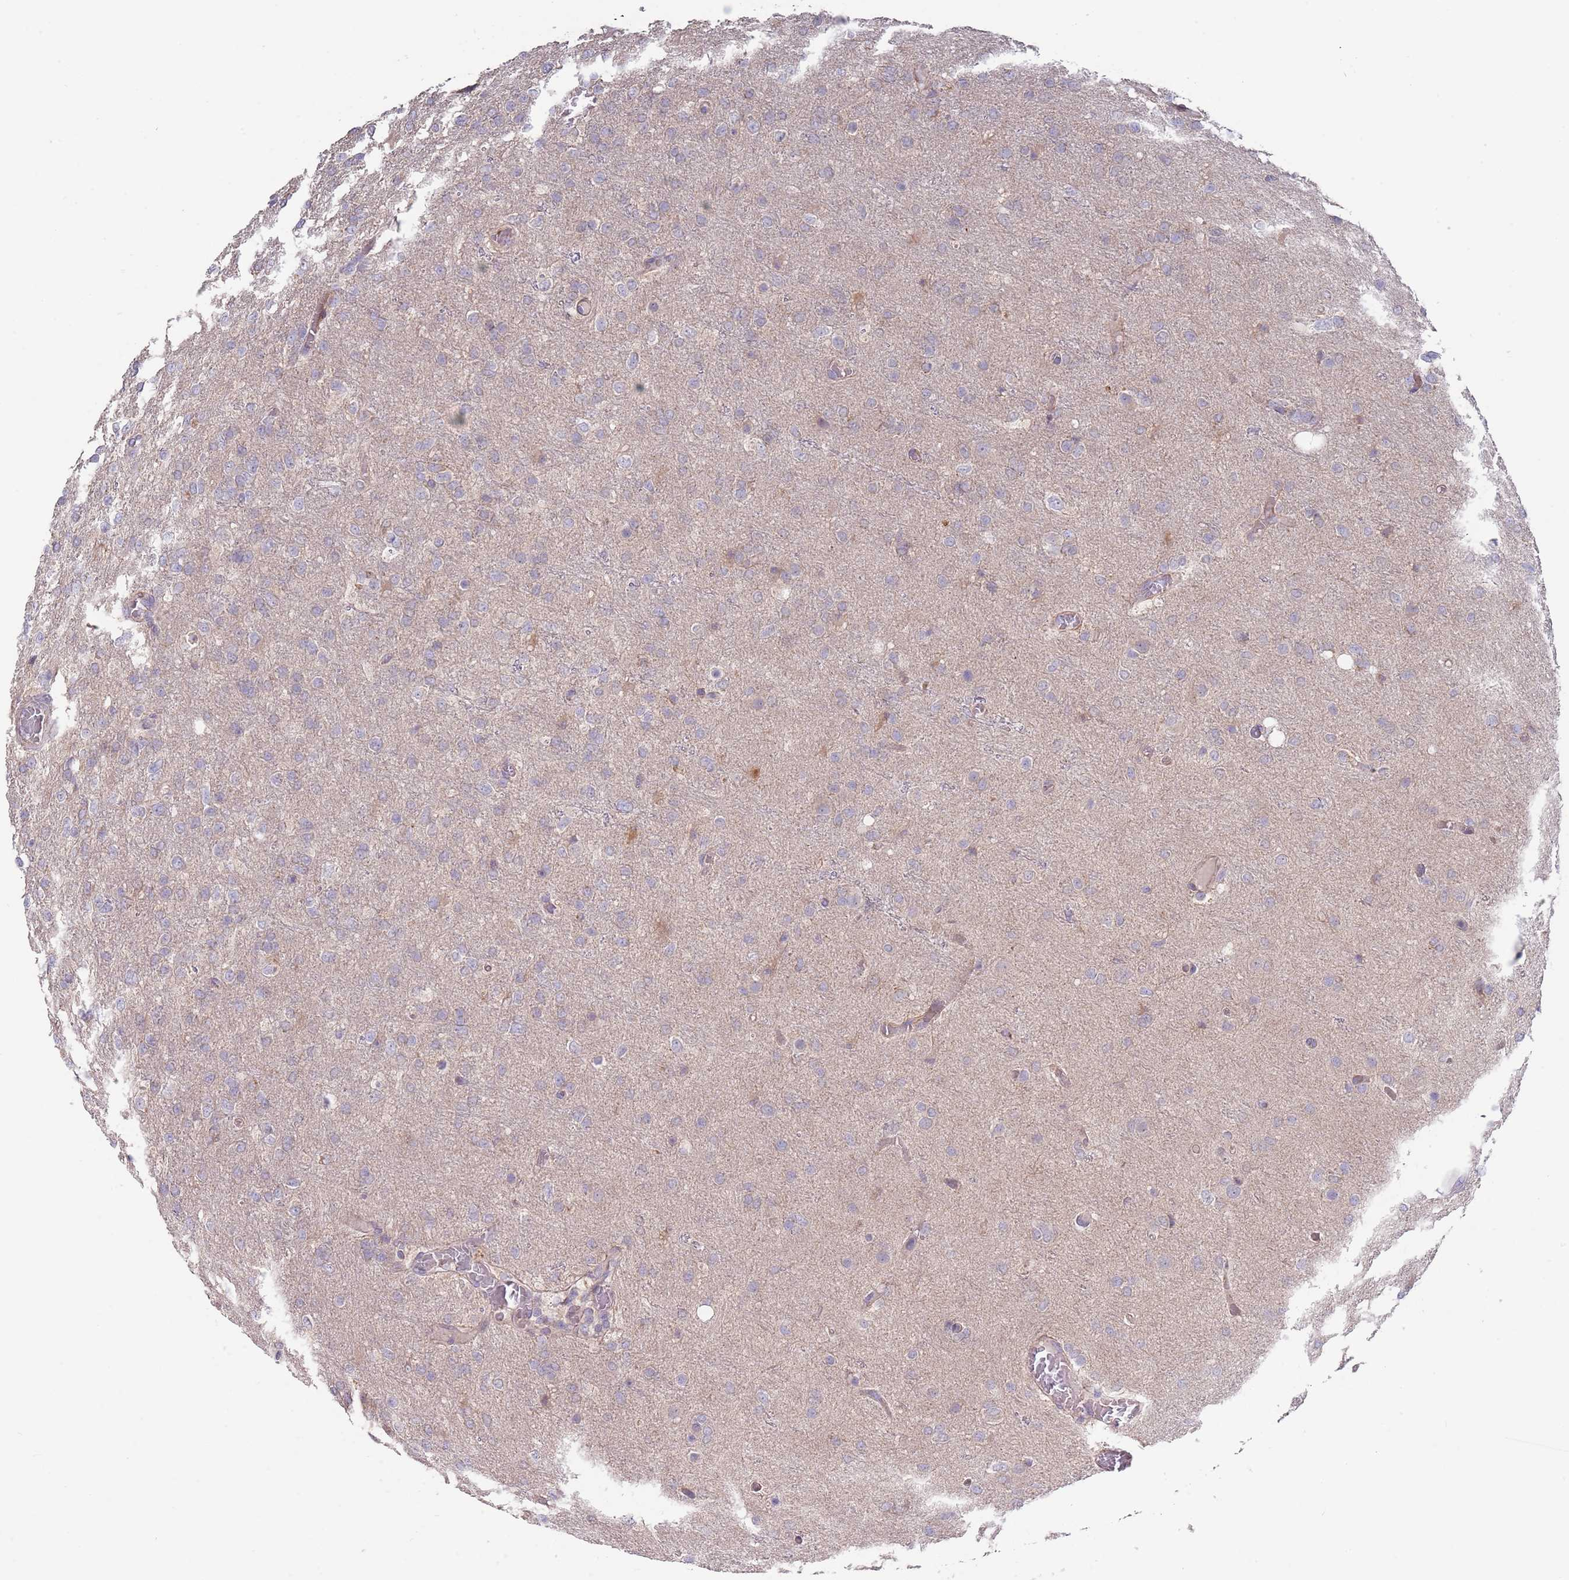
{"staining": {"intensity": "negative", "quantity": "none", "location": "none"}, "tissue": "glioma", "cell_type": "Tumor cells", "image_type": "cancer", "snomed": [{"axis": "morphology", "description": "Glioma, malignant, High grade"}, {"axis": "topography", "description": "Brain"}], "caption": "There is no significant expression in tumor cells of glioma.", "gene": "ABCC10", "patient": {"sex": "female", "age": 74}}